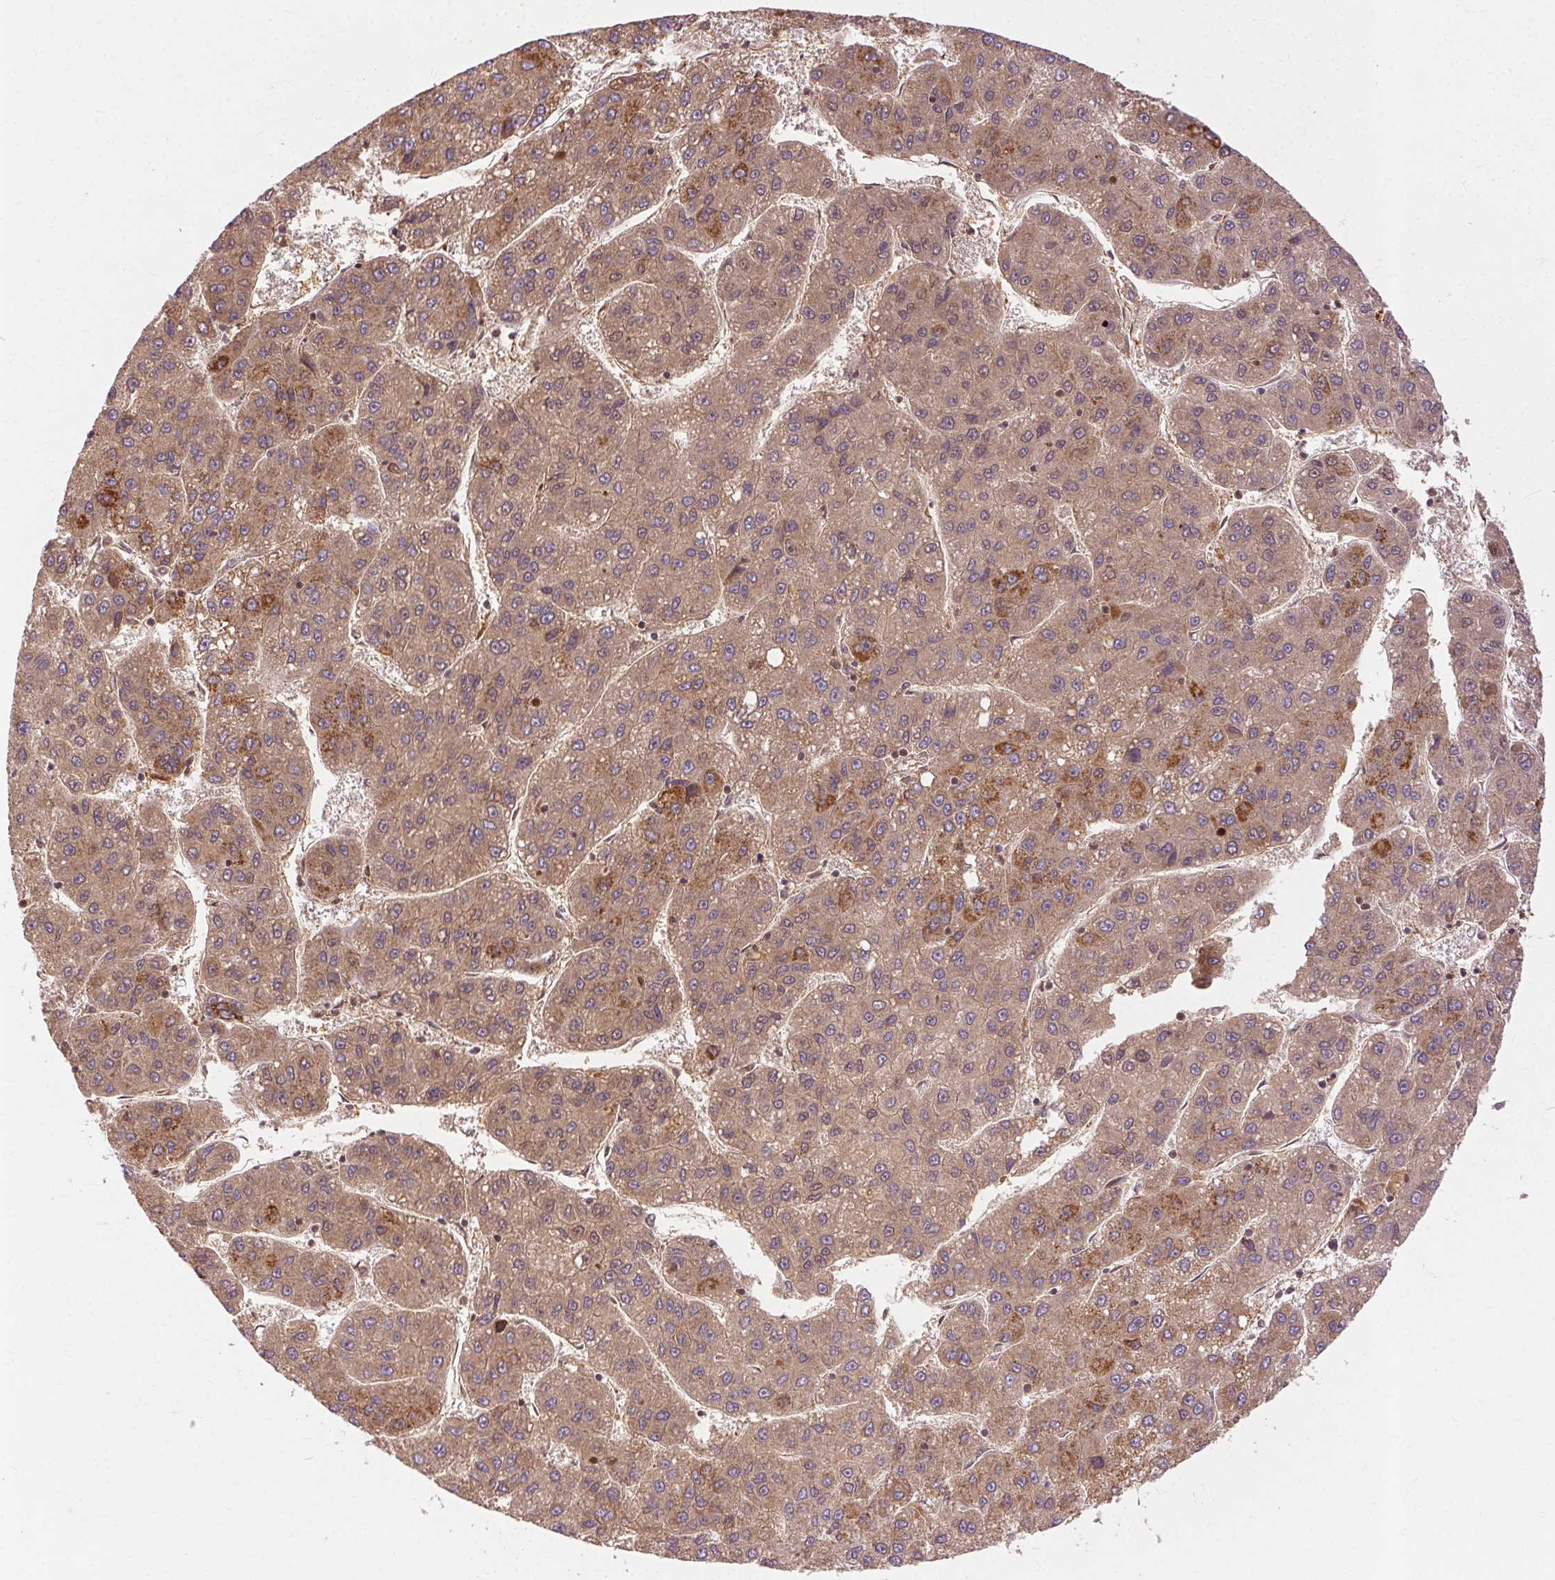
{"staining": {"intensity": "moderate", "quantity": ">75%", "location": "cytoplasmic/membranous"}, "tissue": "liver cancer", "cell_type": "Tumor cells", "image_type": "cancer", "snomed": [{"axis": "morphology", "description": "Carcinoma, Hepatocellular, NOS"}, {"axis": "topography", "description": "Liver"}], "caption": "A medium amount of moderate cytoplasmic/membranous staining is seen in approximately >75% of tumor cells in hepatocellular carcinoma (liver) tissue. (Brightfield microscopy of DAB IHC at high magnification).", "gene": "REP15", "patient": {"sex": "female", "age": 82}}